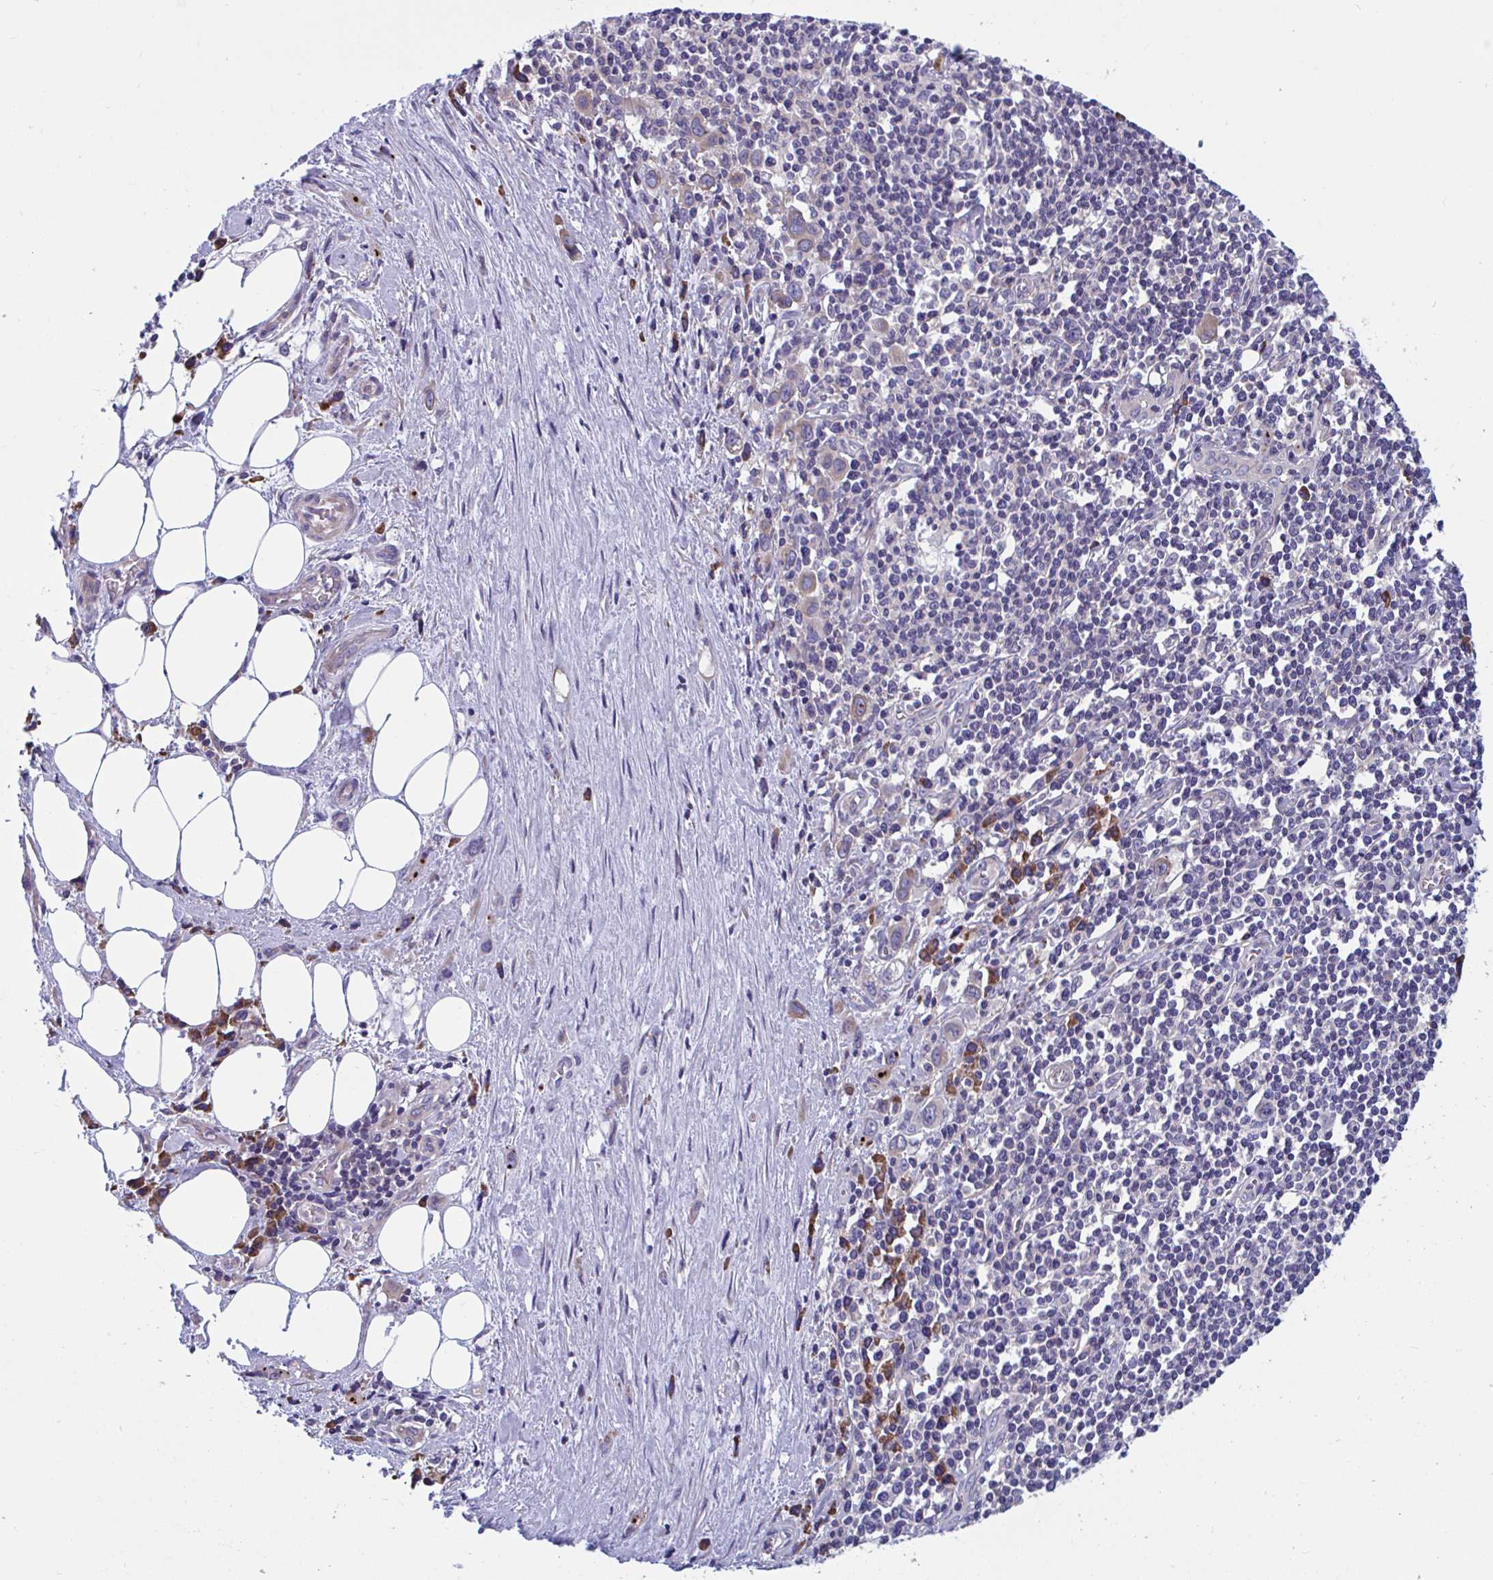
{"staining": {"intensity": "negative", "quantity": "none", "location": "none"}, "tissue": "stomach cancer", "cell_type": "Tumor cells", "image_type": "cancer", "snomed": [{"axis": "morphology", "description": "Adenocarcinoma, NOS"}, {"axis": "topography", "description": "Stomach, upper"}], "caption": "A high-resolution histopathology image shows IHC staining of stomach adenocarcinoma, which demonstrates no significant expression in tumor cells.", "gene": "WBP1", "patient": {"sex": "male", "age": 75}}